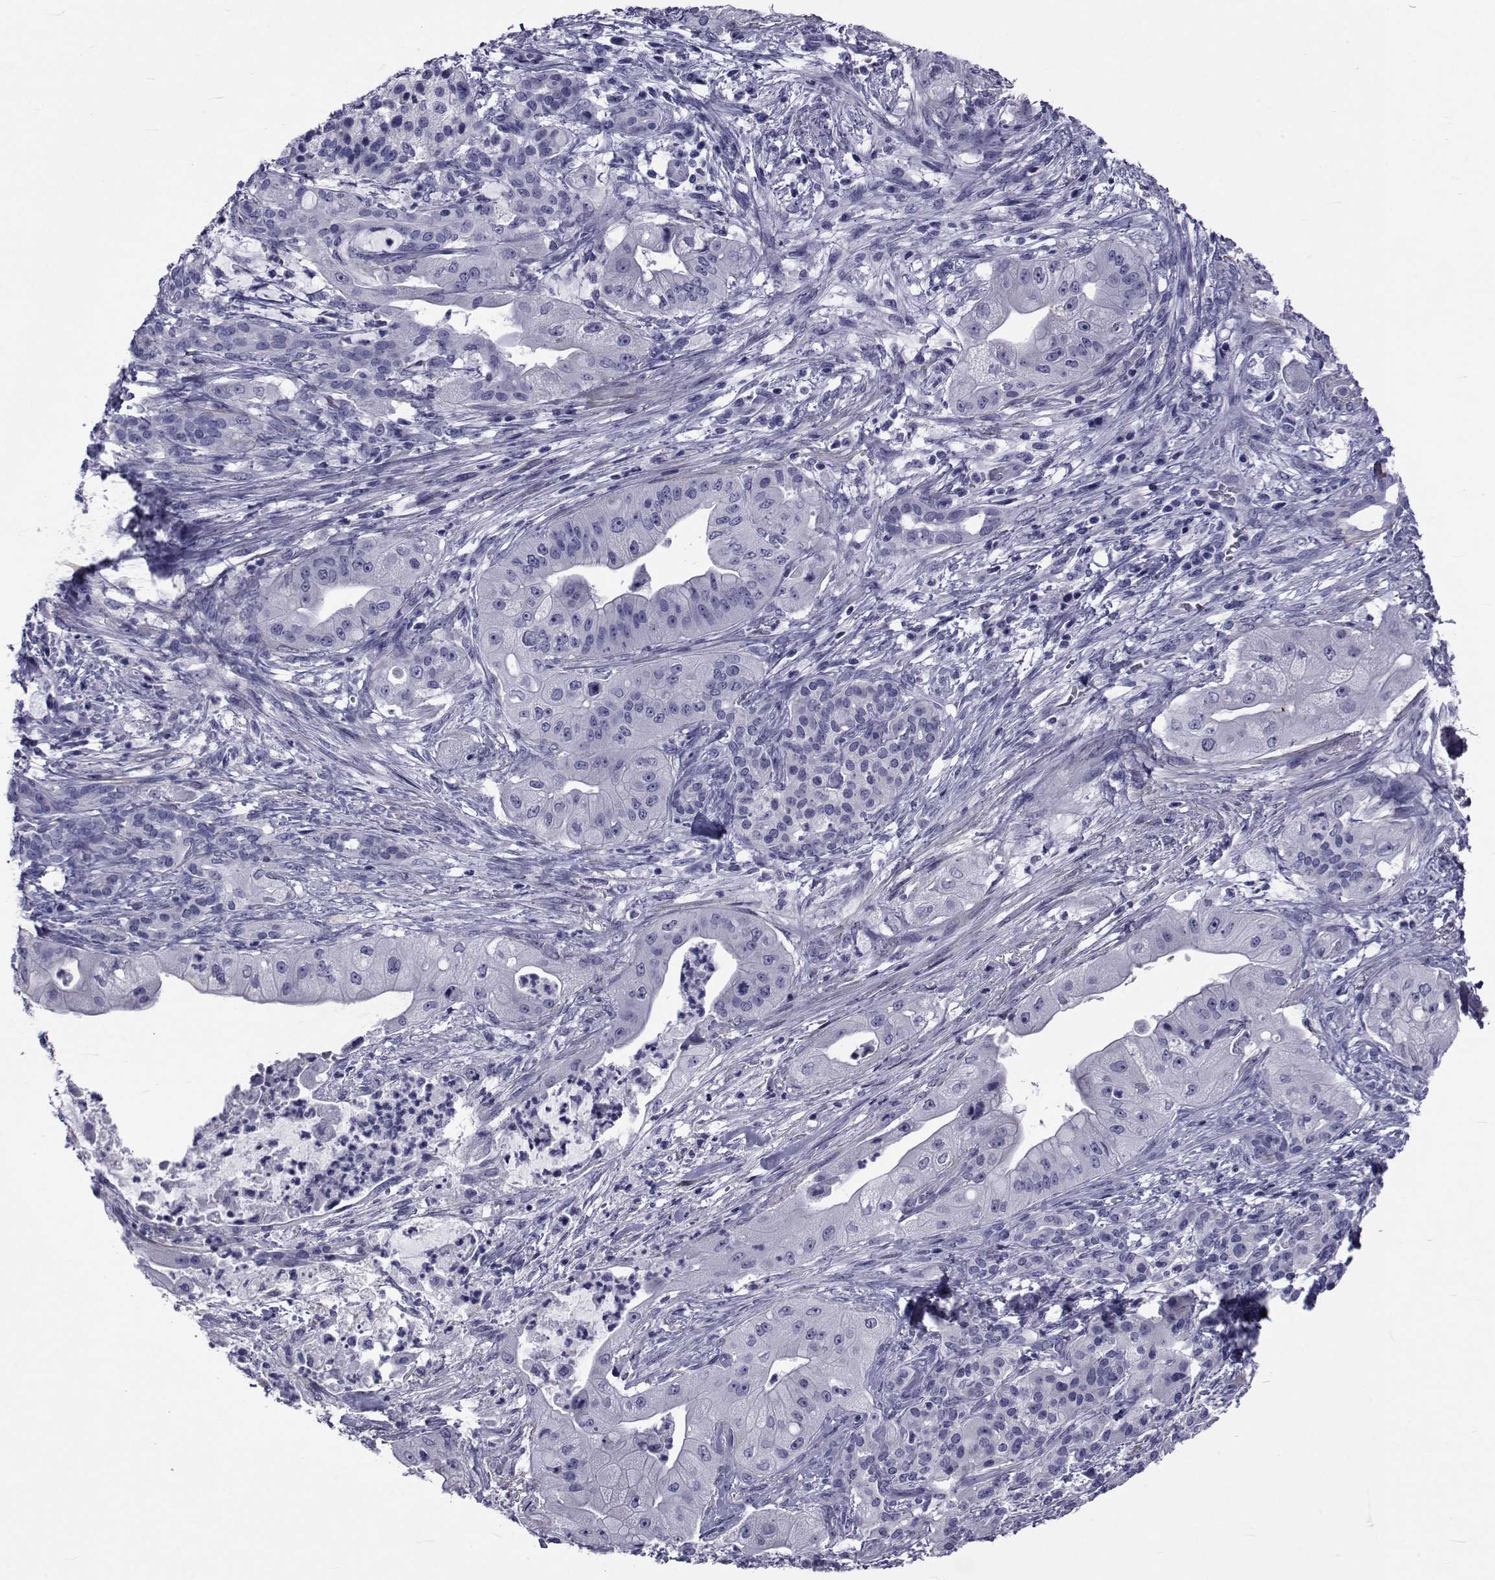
{"staining": {"intensity": "negative", "quantity": "none", "location": "none"}, "tissue": "pancreatic cancer", "cell_type": "Tumor cells", "image_type": "cancer", "snomed": [{"axis": "morphology", "description": "Normal tissue, NOS"}, {"axis": "morphology", "description": "Inflammation, NOS"}, {"axis": "morphology", "description": "Adenocarcinoma, NOS"}, {"axis": "topography", "description": "Pancreas"}], "caption": "This is a photomicrograph of immunohistochemistry (IHC) staining of adenocarcinoma (pancreatic), which shows no positivity in tumor cells.", "gene": "GKAP1", "patient": {"sex": "male", "age": 57}}